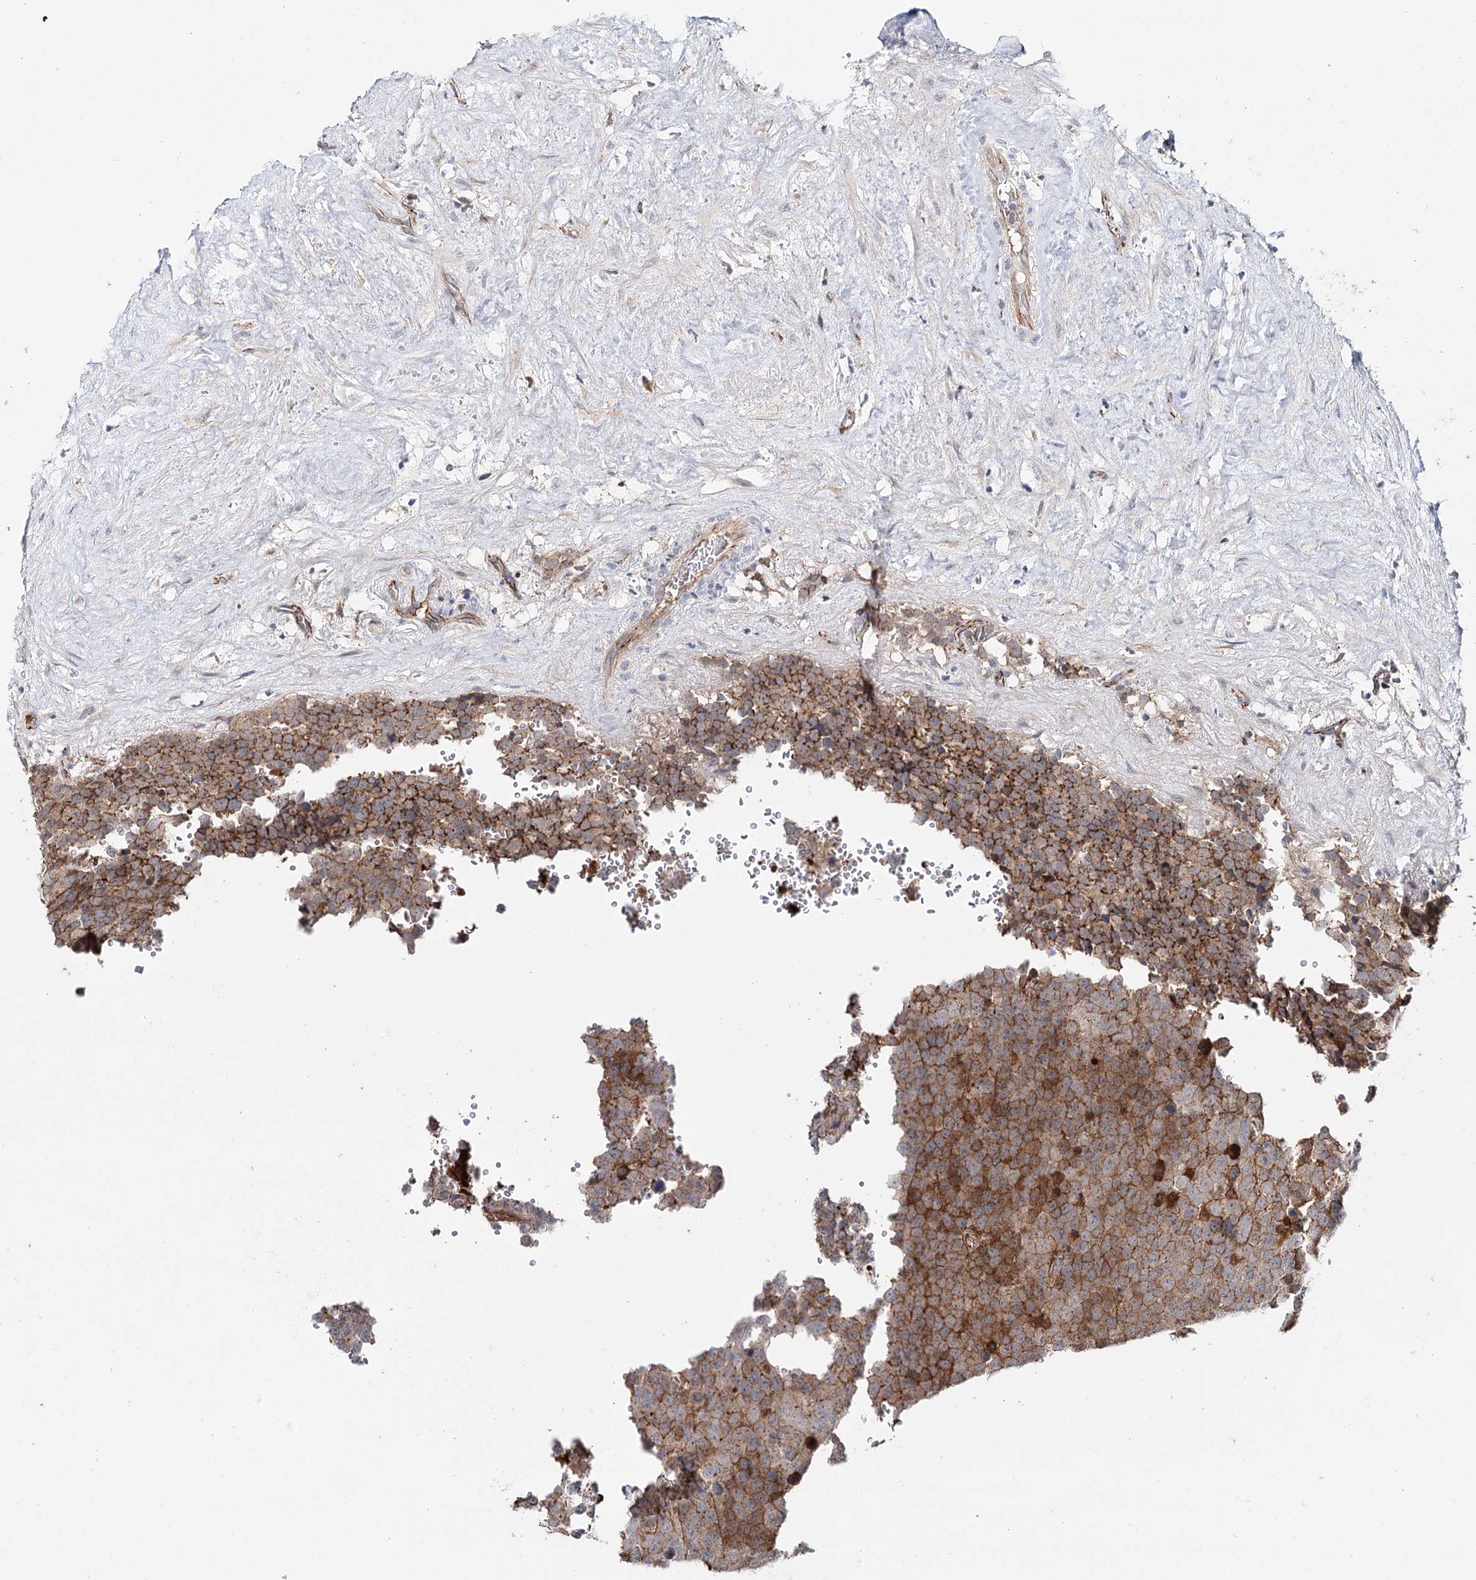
{"staining": {"intensity": "moderate", "quantity": ">75%", "location": "cytoplasmic/membranous"}, "tissue": "testis cancer", "cell_type": "Tumor cells", "image_type": "cancer", "snomed": [{"axis": "morphology", "description": "Seminoma, NOS"}, {"axis": "topography", "description": "Testis"}], "caption": "DAB (3,3'-diaminobenzidine) immunohistochemical staining of testis seminoma displays moderate cytoplasmic/membranous protein staining in approximately >75% of tumor cells.", "gene": "PKP4", "patient": {"sex": "male", "age": 71}}